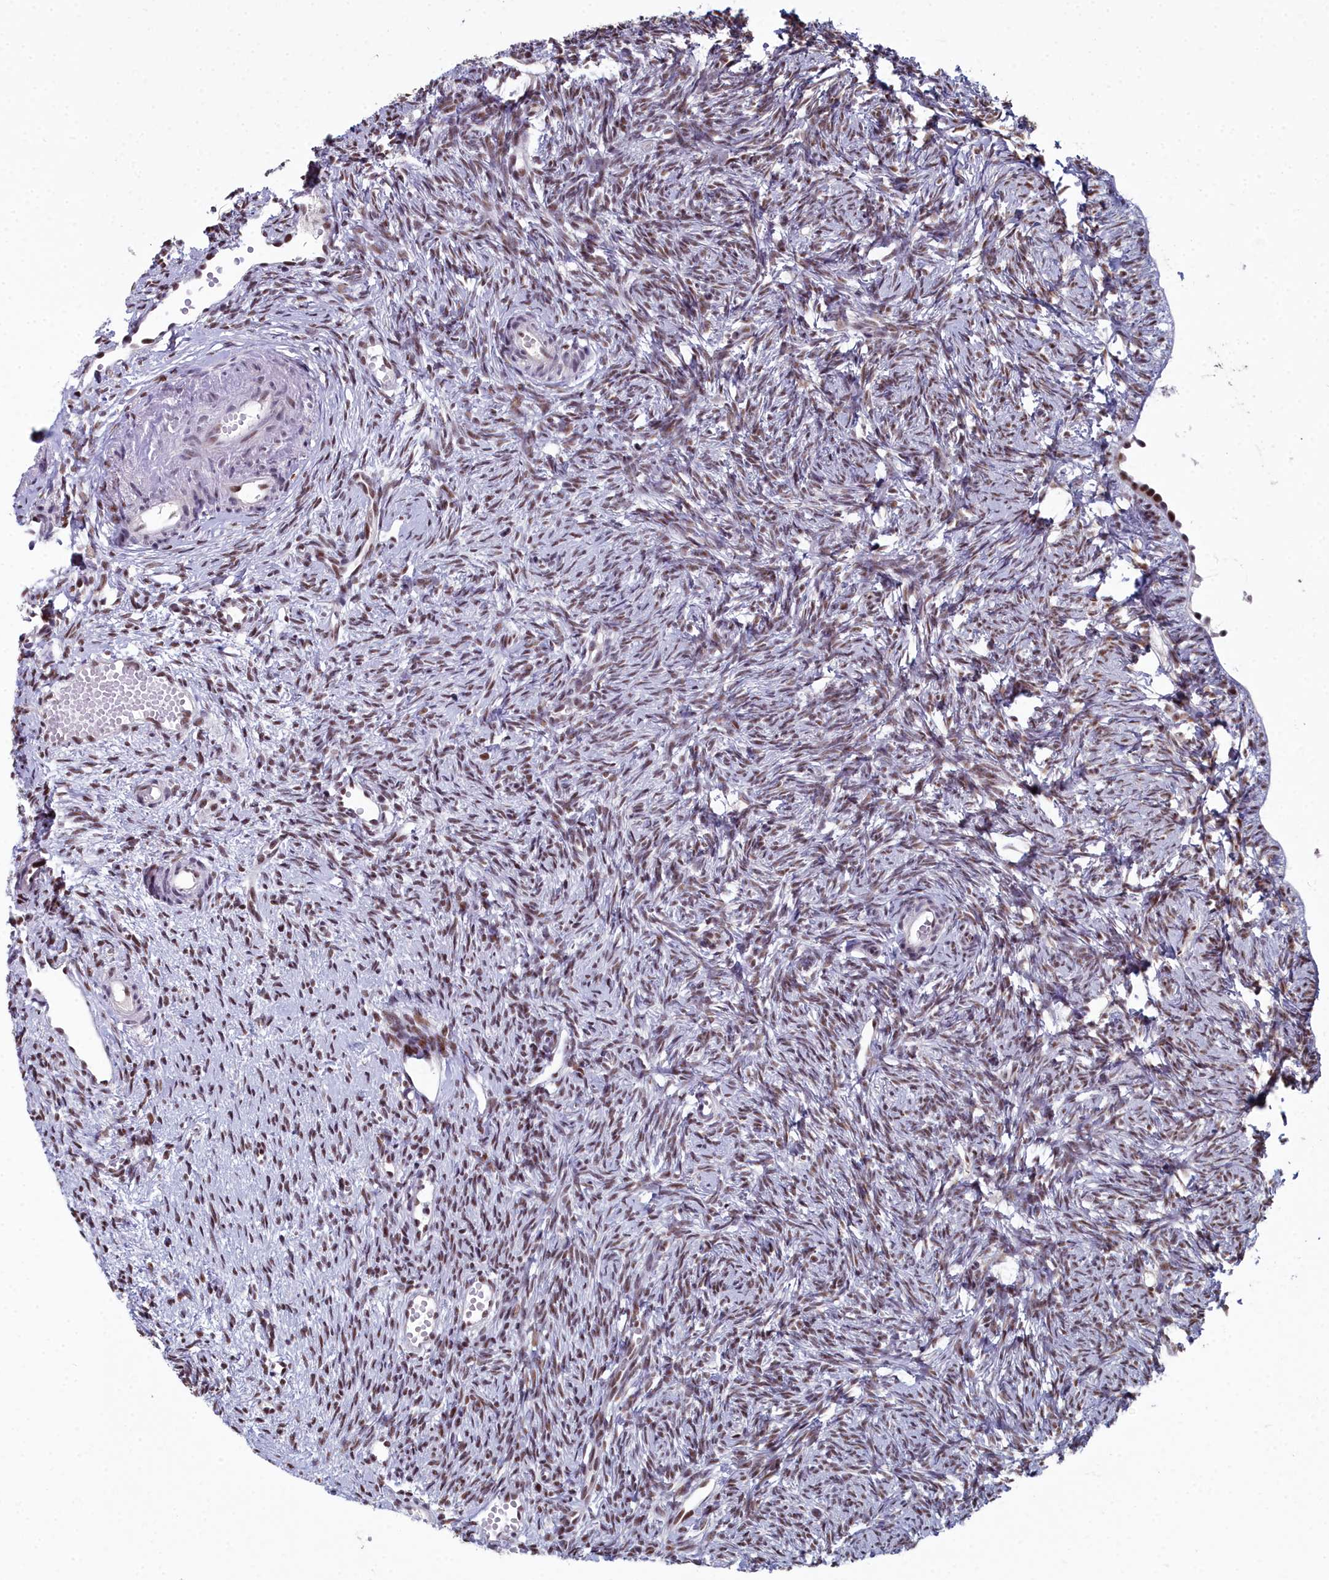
{"staining": {"intensity": "strong", "quantity": ">75%", "location": "nuclear"}, "tissue": "ovary", "cell_type": "Follicle cells", "image_type": "normal", "snomed": [{"axis": "morphology", "description": "Normal tissue, NOS"}, {"axis": "topography", "description": "Ovary"}], "caption": "The micrograph demonstrates a brown stain indicating the presence of a protein in the nuclear of follicle cells in ovary.", "gene": "SF3B3", "patient": {"sex": "female", "age": 51}}